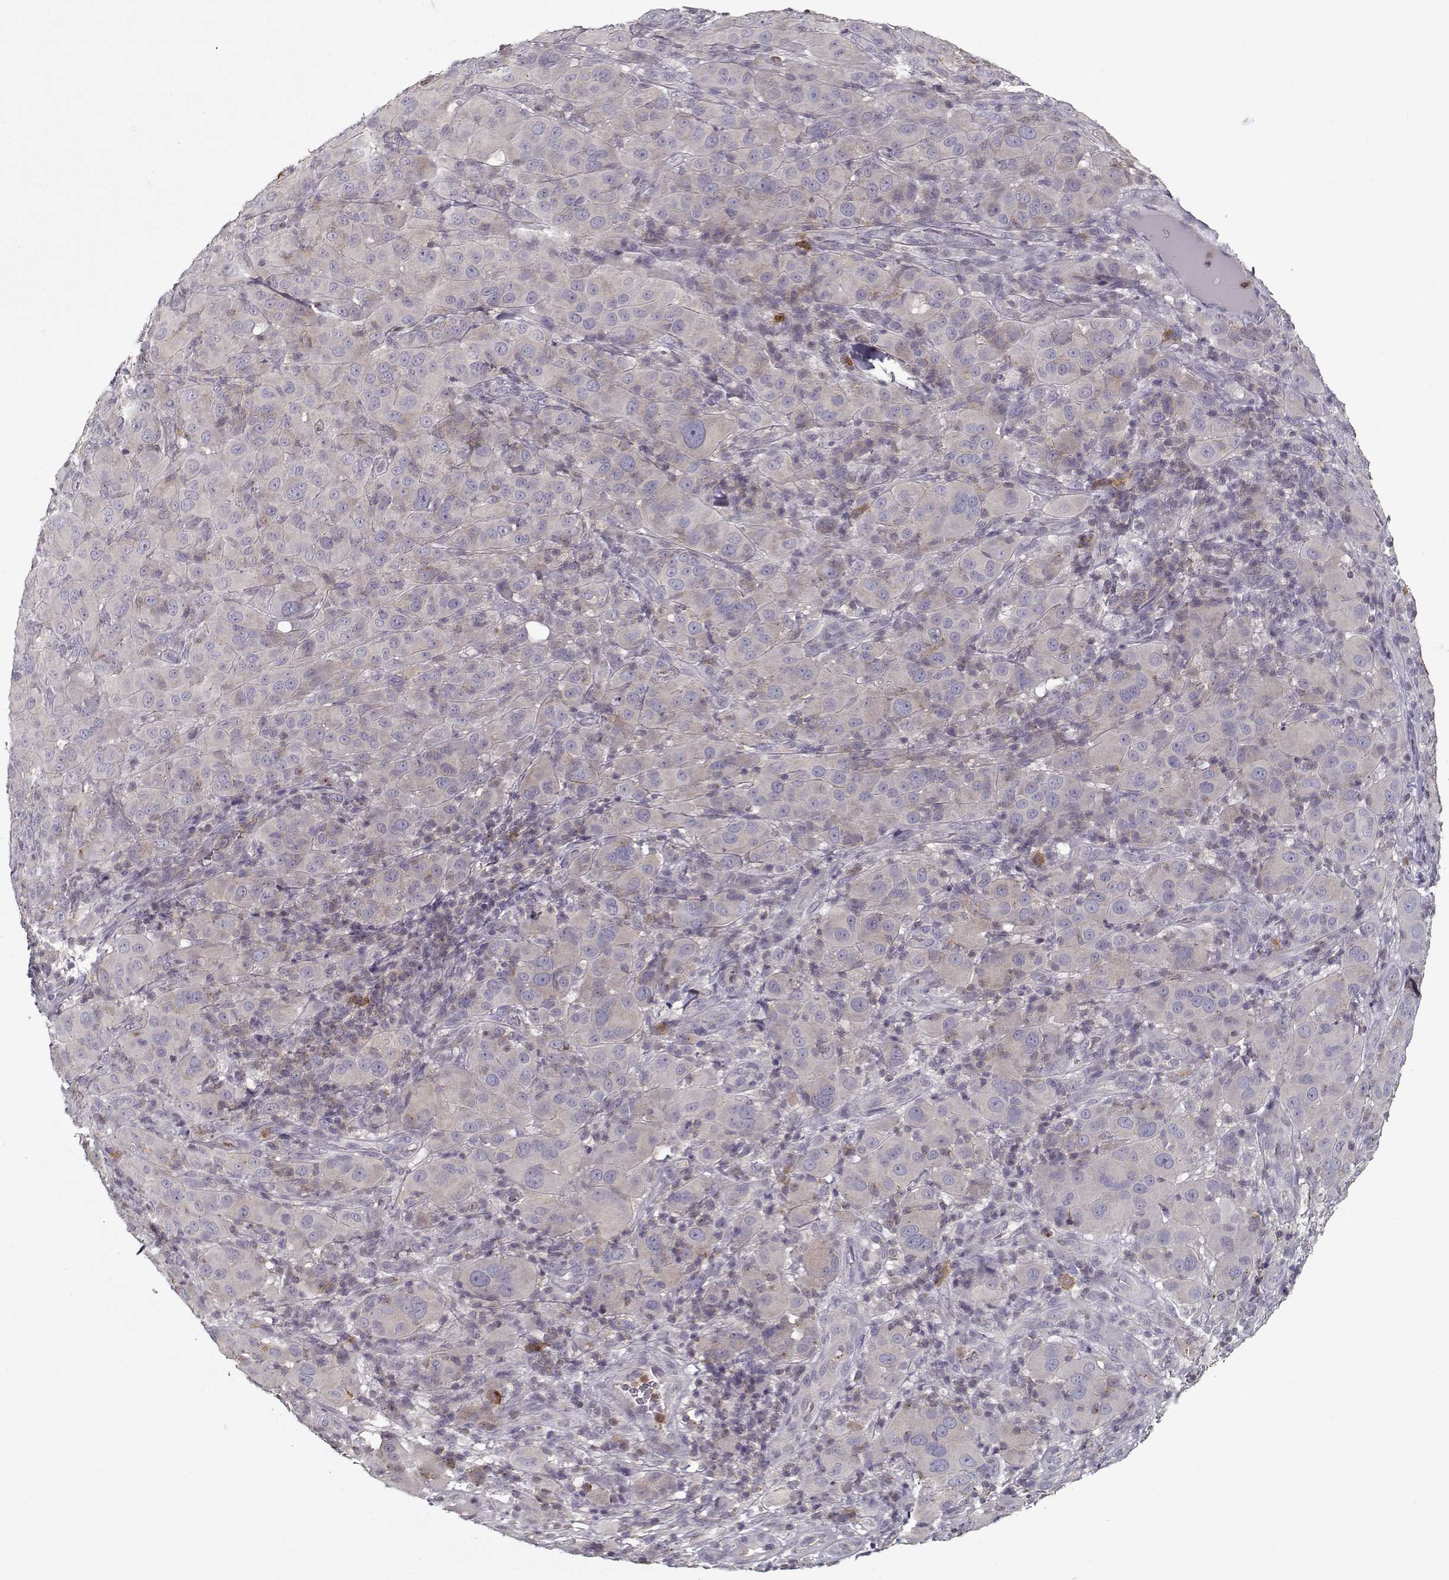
{"staining": {"intensity": "negative", "quantity": "none", "location": "none"}, "tissue": "melanoma", "cell_type": "Tumor cells", "image_type": "cancer", "snomed": [{"axis": "morphology", "description": "Malignant melanoma, NOS"}, {"axis": "topography", "description": "Skin"}], "caption": "The micrograph demonstrates no staining of tumor cells in melanoma.", "gene": "UNC13D", "patient": {"sex": "female", "age": 87}}